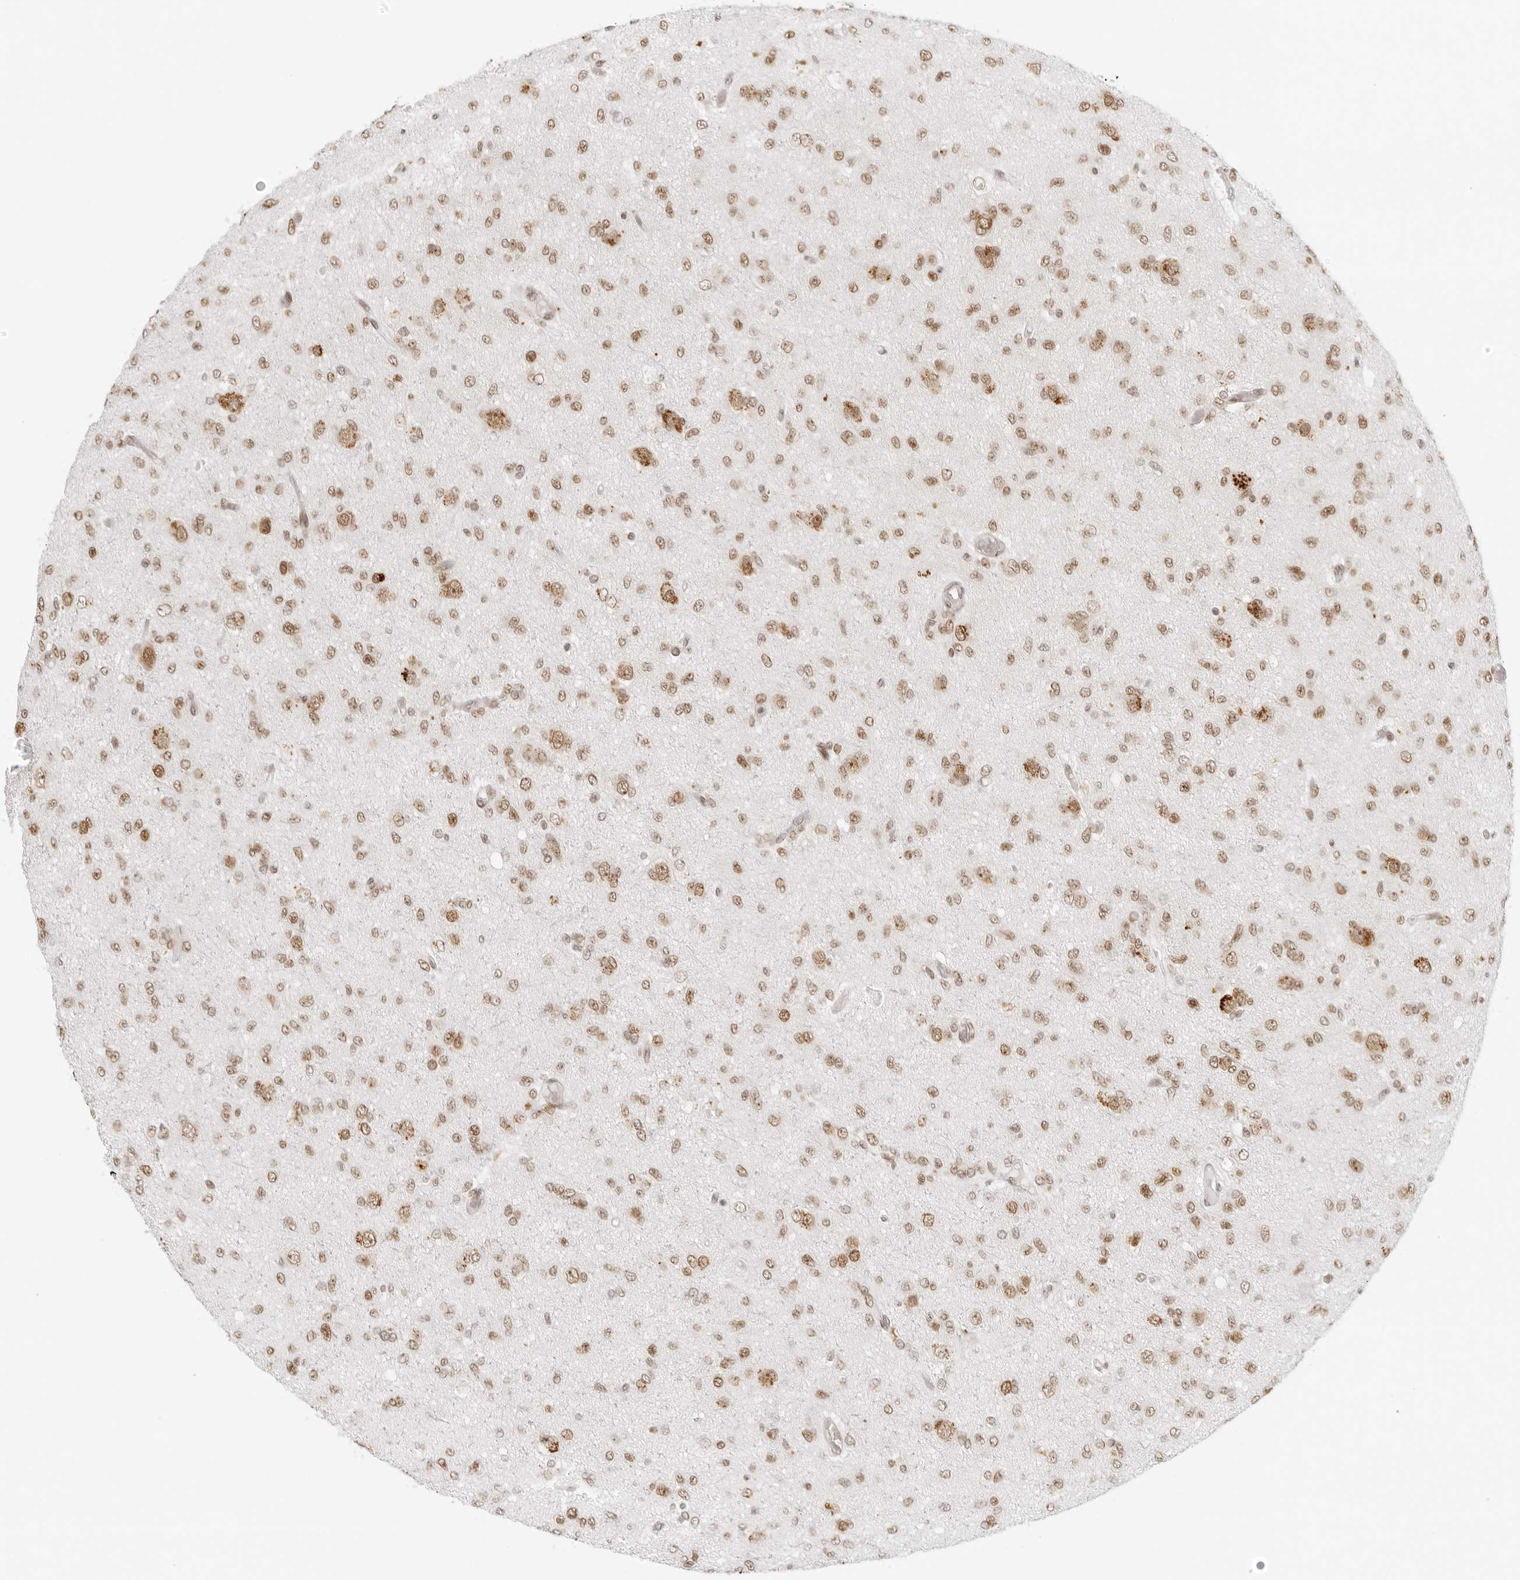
{"staining": {"intensity": "moderate", "quantity": ">75%", "location": "nuclear"}, "tissue": "glioma", "cell_type": "Tumor cells", "image_type": "cancer", "snomed": [{"axis": "morphology", "description": "Glioma, malignant, High grade"}, {"axis": "topography", "description": "Brain"}], "caption": "Immunohistochemical staining of human glioma reveals moderate nuclear protein positivity in about >75% of tumor cells.", "gene": "RCC1", "patient": {"sex": "female", "age": 59}}